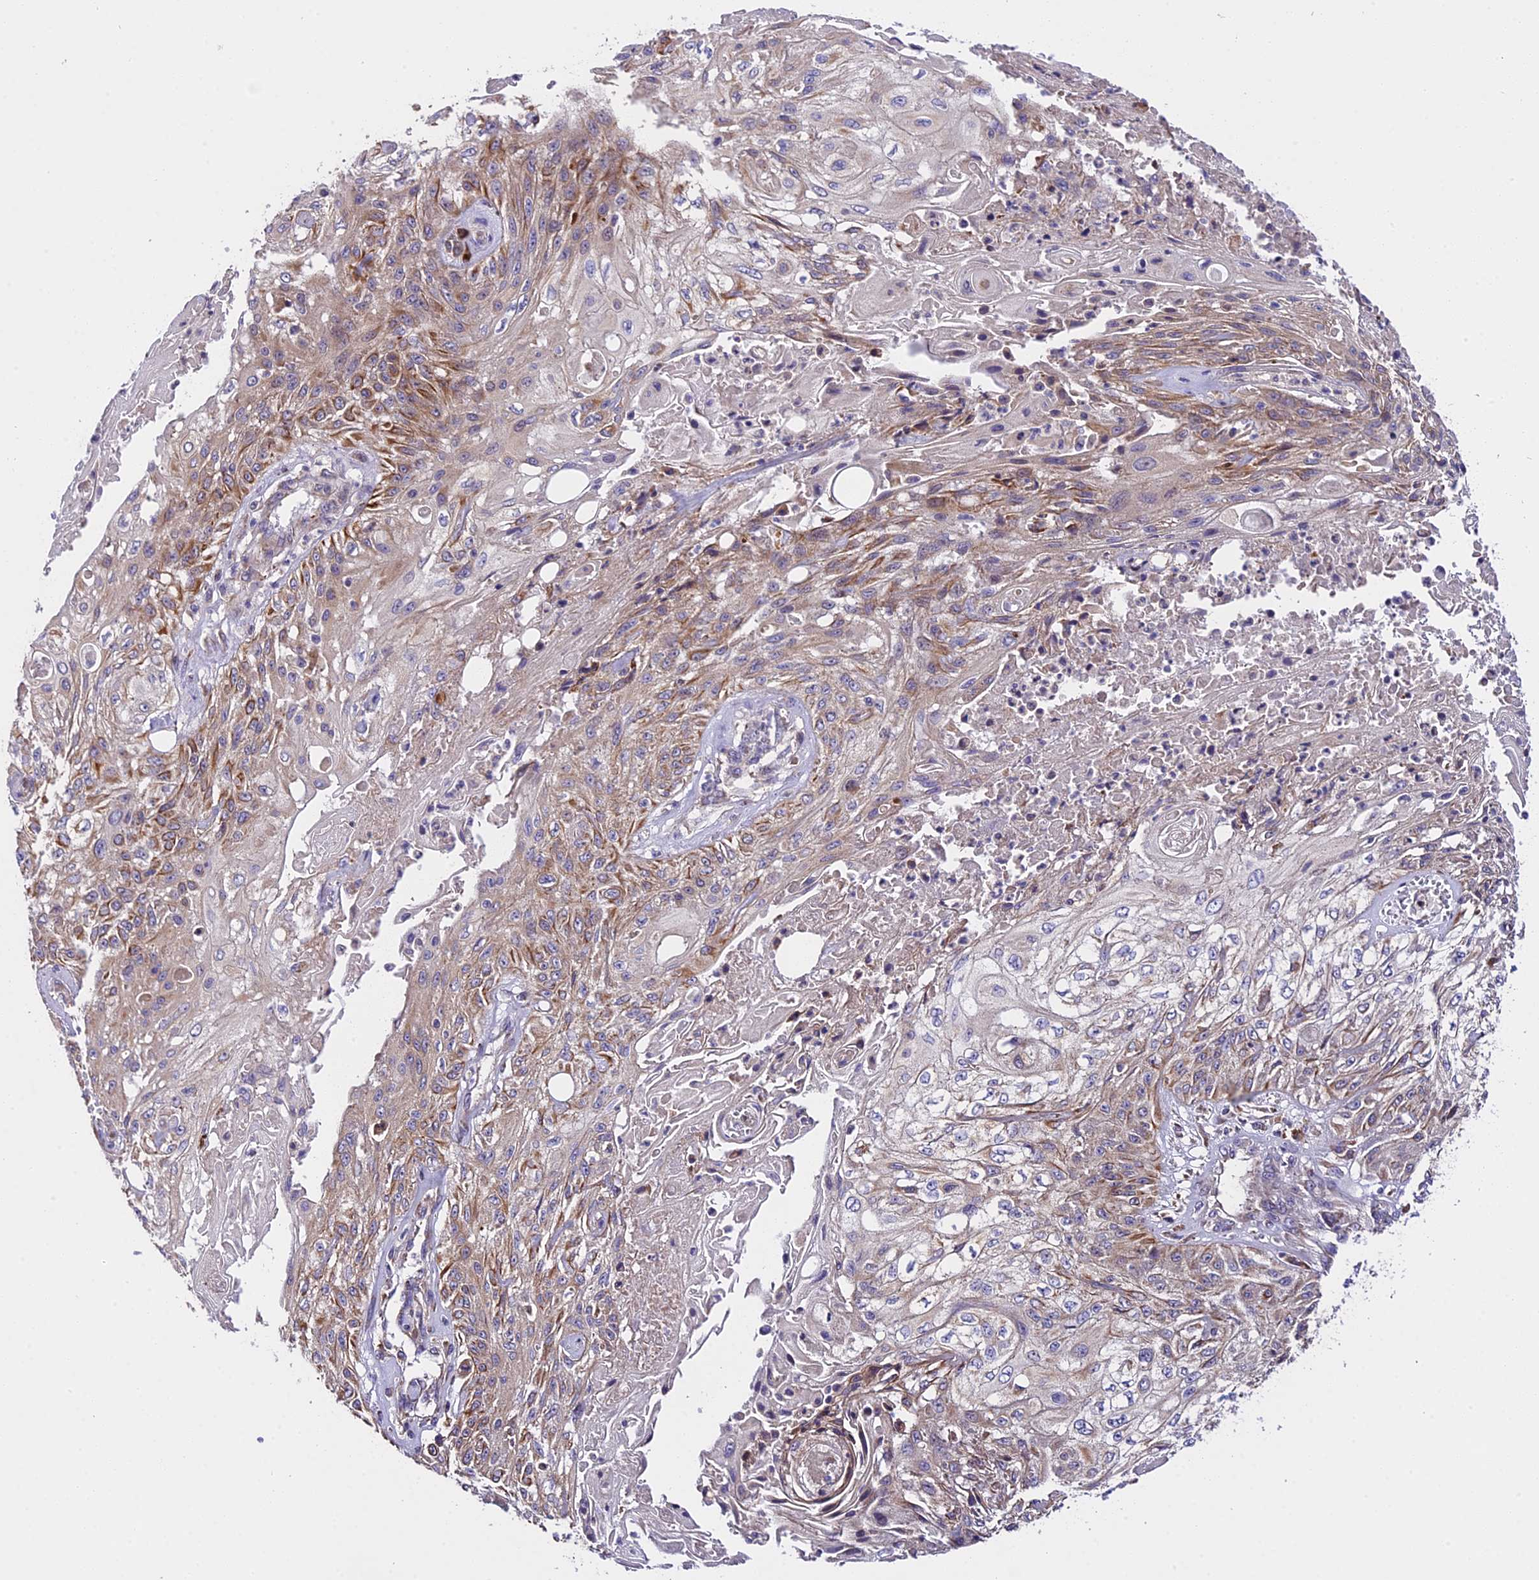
{"staining": {"intensity": "moderate", "quantity": "25%-75%", "location": "cytoplasmic/membranous"}, "tissue": "skin cancer", "cell_type": "Tumor cells", "image_type": "cancer", "snomed": [{"axis": "morphology", "description": "Squamous cell carcinoma, NOS"}, {"axis": "morphology", "description": "Squamous cell carcinoma, metastatic, NOS"}, {"axis": "topography", "description": "Skin"}, {"axis": "topography", "description": "Lymph node"}], "caption": "Immunohistochemical staining of squamous cell carcinoma (skin) exhibits medium levels of moderate cytoplasmic/membranous protein expression in approximately 25%-75% of tumor cells. (DAB (3,3'-diaminobenzidine) = brown stain, brightfield microscopy at high magnification).", "gene": "ABCC10", "patient": {"sex": "male", "age": 75}}